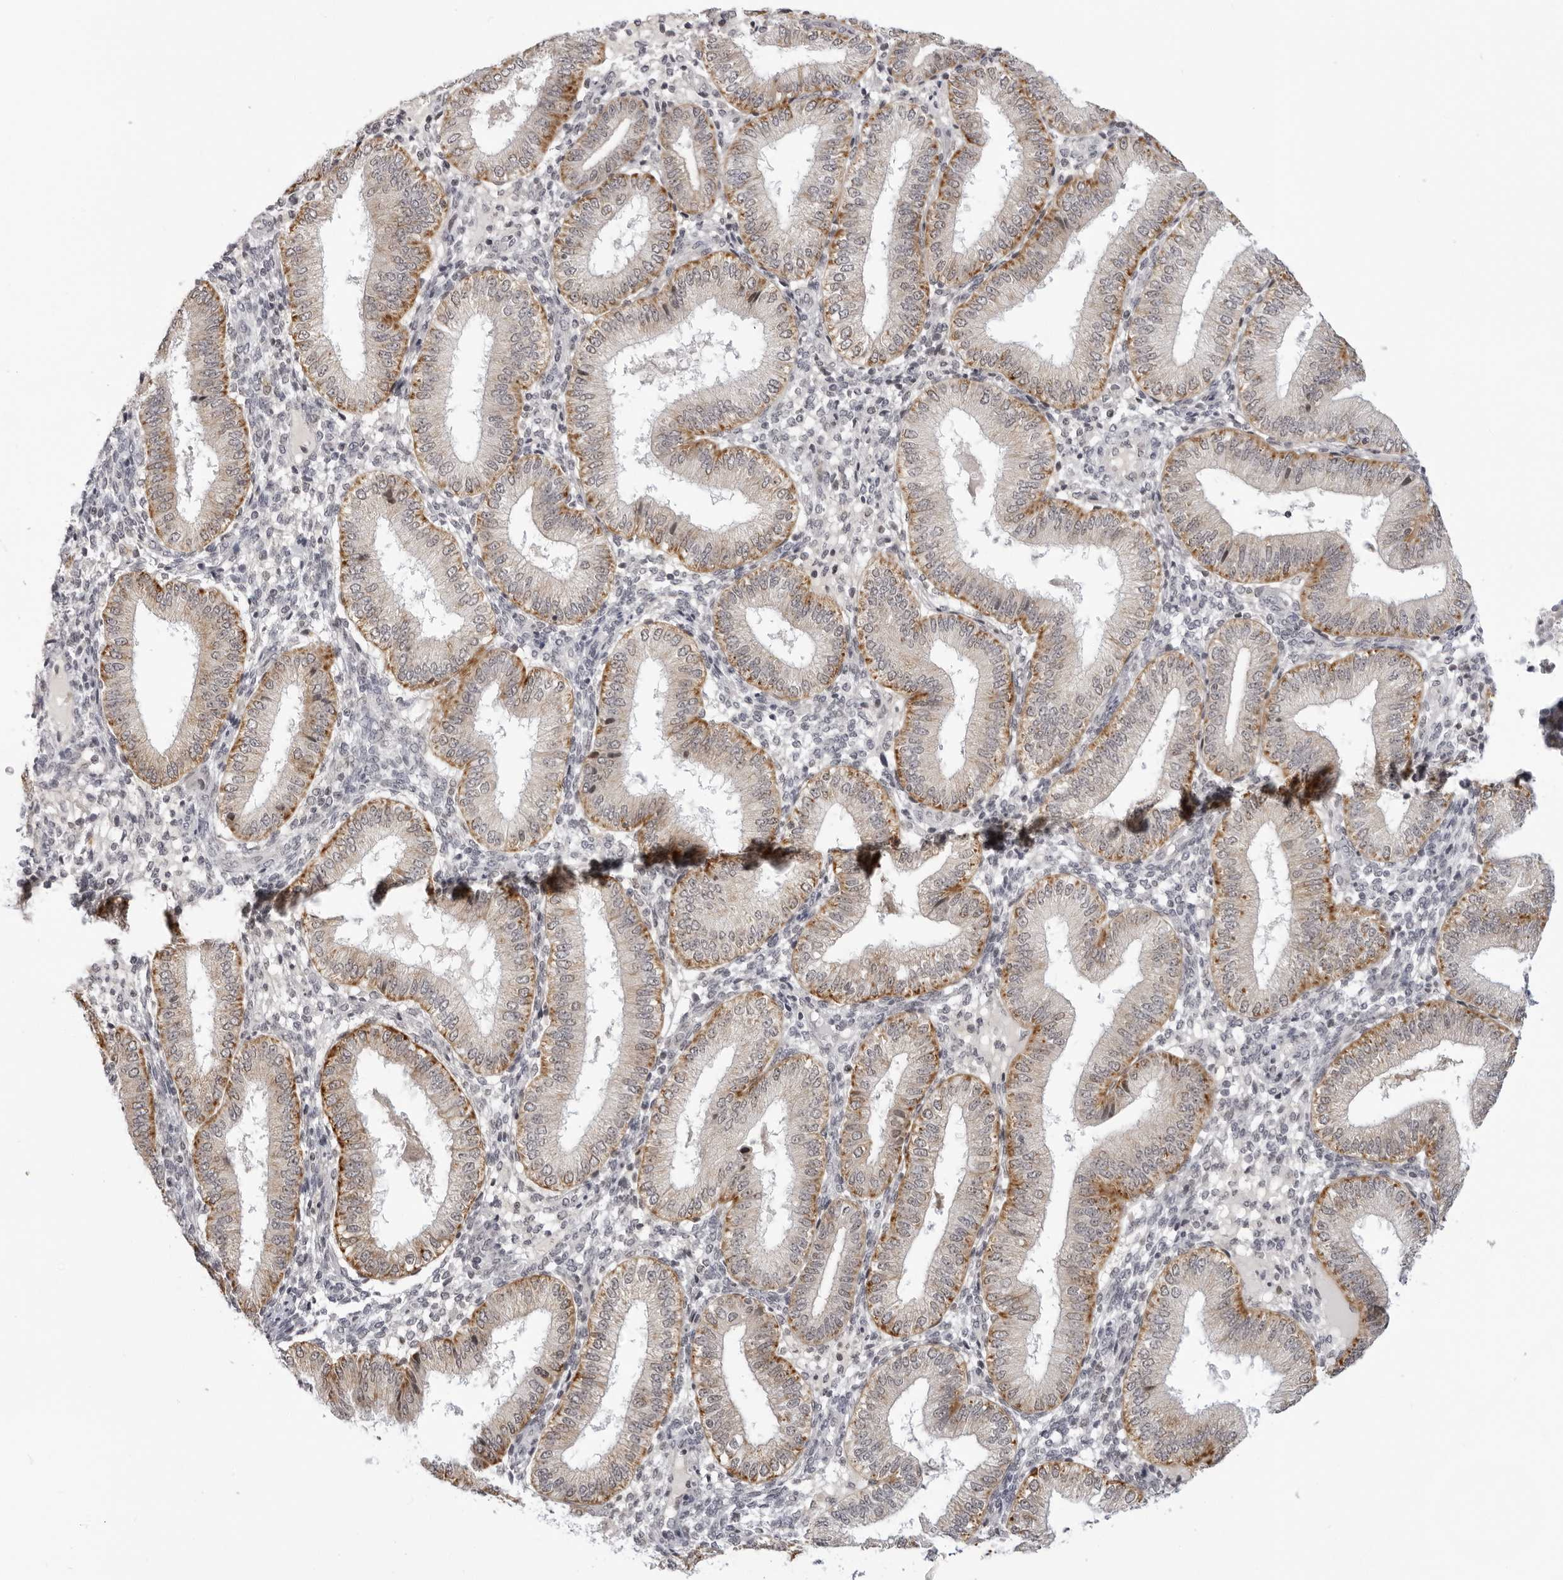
{"staining": {"intensity": "negative", "quantity": "none", "location": "none"}, "tissue": "endometrium", "cell_type": "Cells in endometrial stroma", "image_type": "normal", "snomed": [{"axis": "morphology", "description": "Normal tissue, NOS"}, {"axis": "topography", "description": "Endometrium"}], "caption": "High magnification brightfield microscopy of normal endometrium stained with DAB (brown) and counterstained with hematoxylin (blue): cells in endometrial stroma show no significant expression. Brightfield microscopy of immunohistochemistry stained with DAB (brown) and hematoxylin (blue), captured at high magnification.", "gene": "ACP6", "patient": {"sex": "female", "age": 39}}